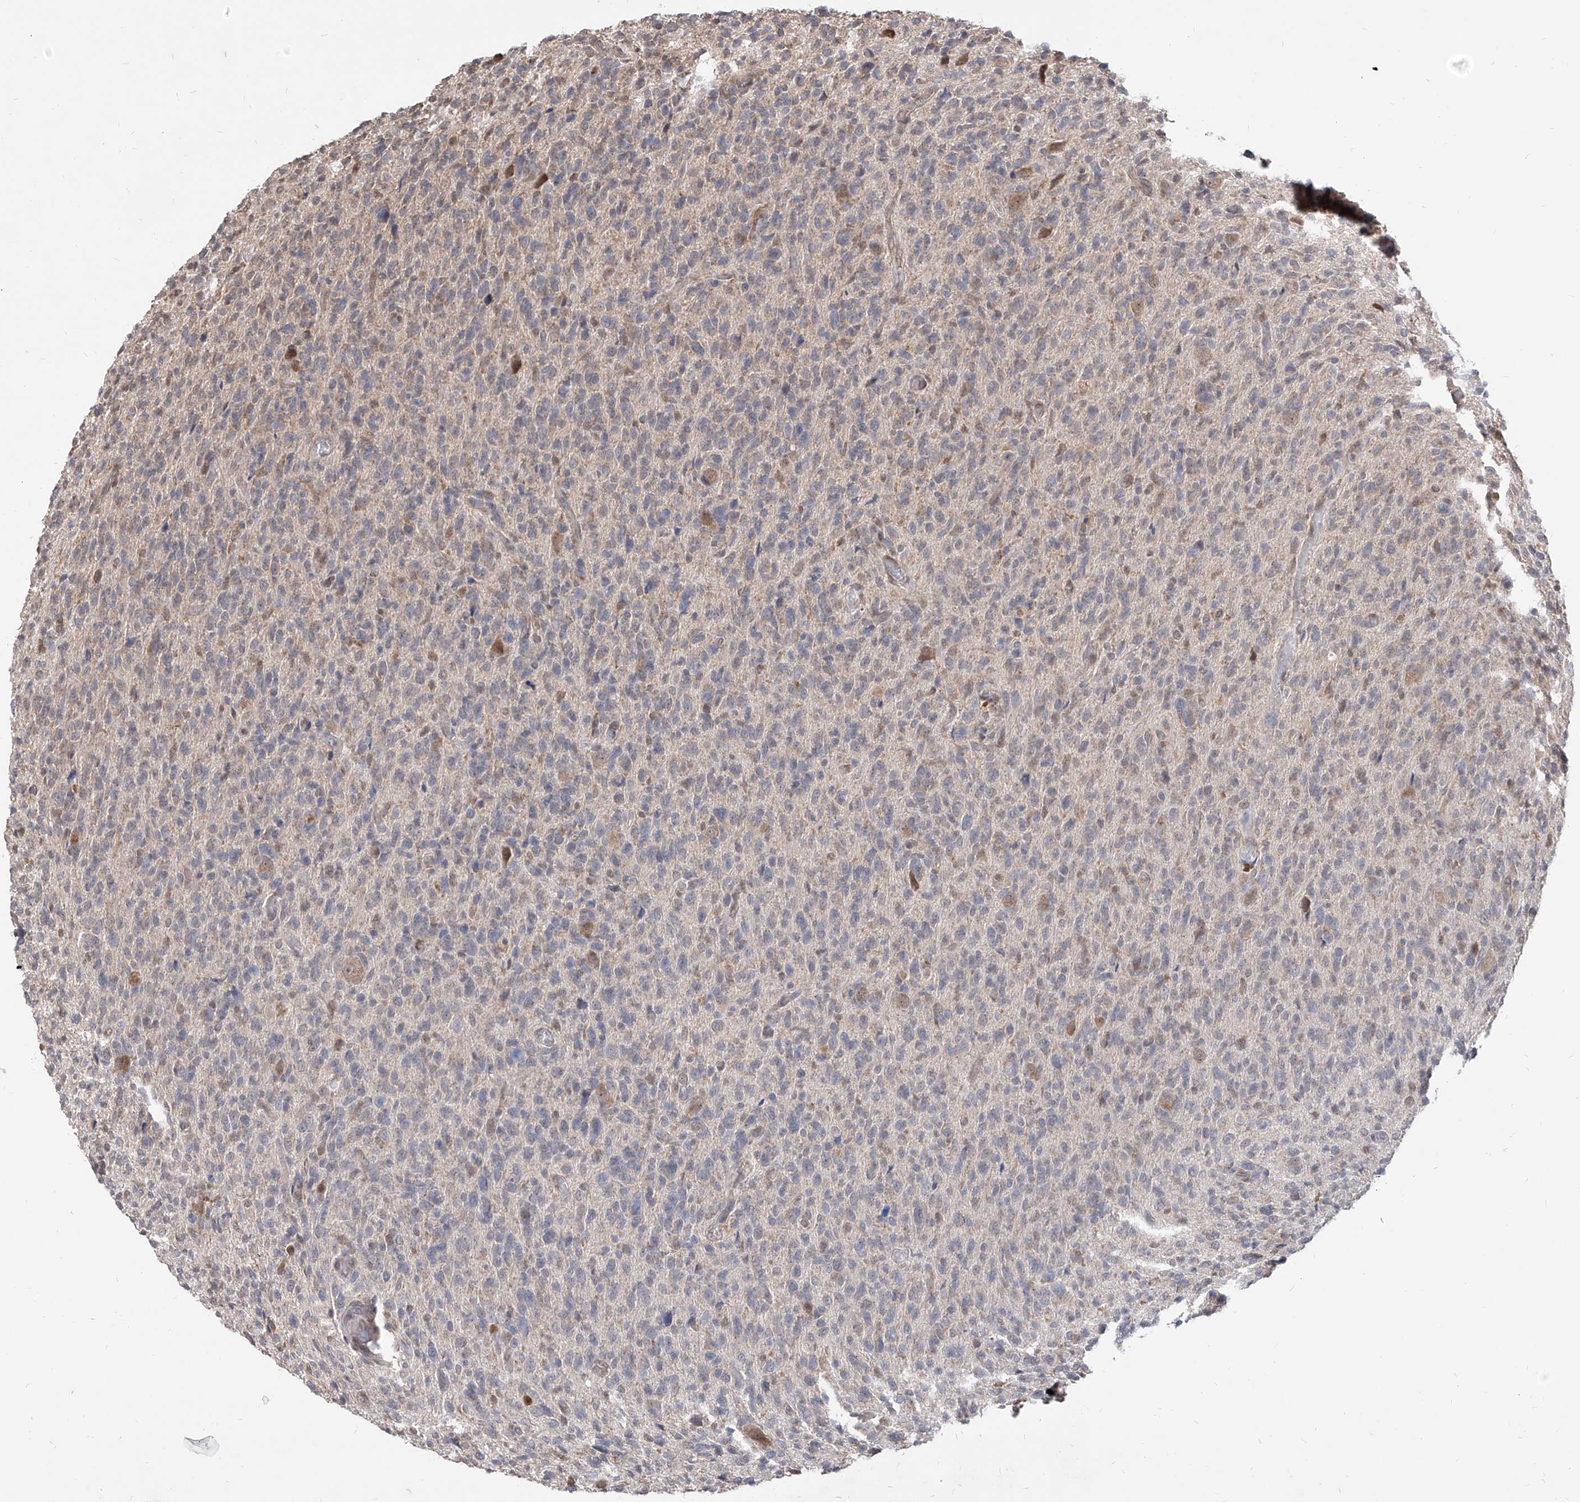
{"staining": {"intensity": "negative", "quantity": "none", "location": "none"}, "tissue": "glioma", "cell_type": "Tumor cells", "image_type": "cancer", "snomed": [{"axis": "morphology", "description": "Glioma, malignant, High grade"}, {"axis": "topography", "description": "Brain"}], "caption": "Immunohistochemistry (IHC) histopathology image of neoplastic tissue: malignant glioma (high-grade) stained with DAB (3,3'-diaminobenzidine) shows no significant protein staining in tumor cells.", "gene": "C8orf82", "patient": {"sex": "female", "age": 57}}